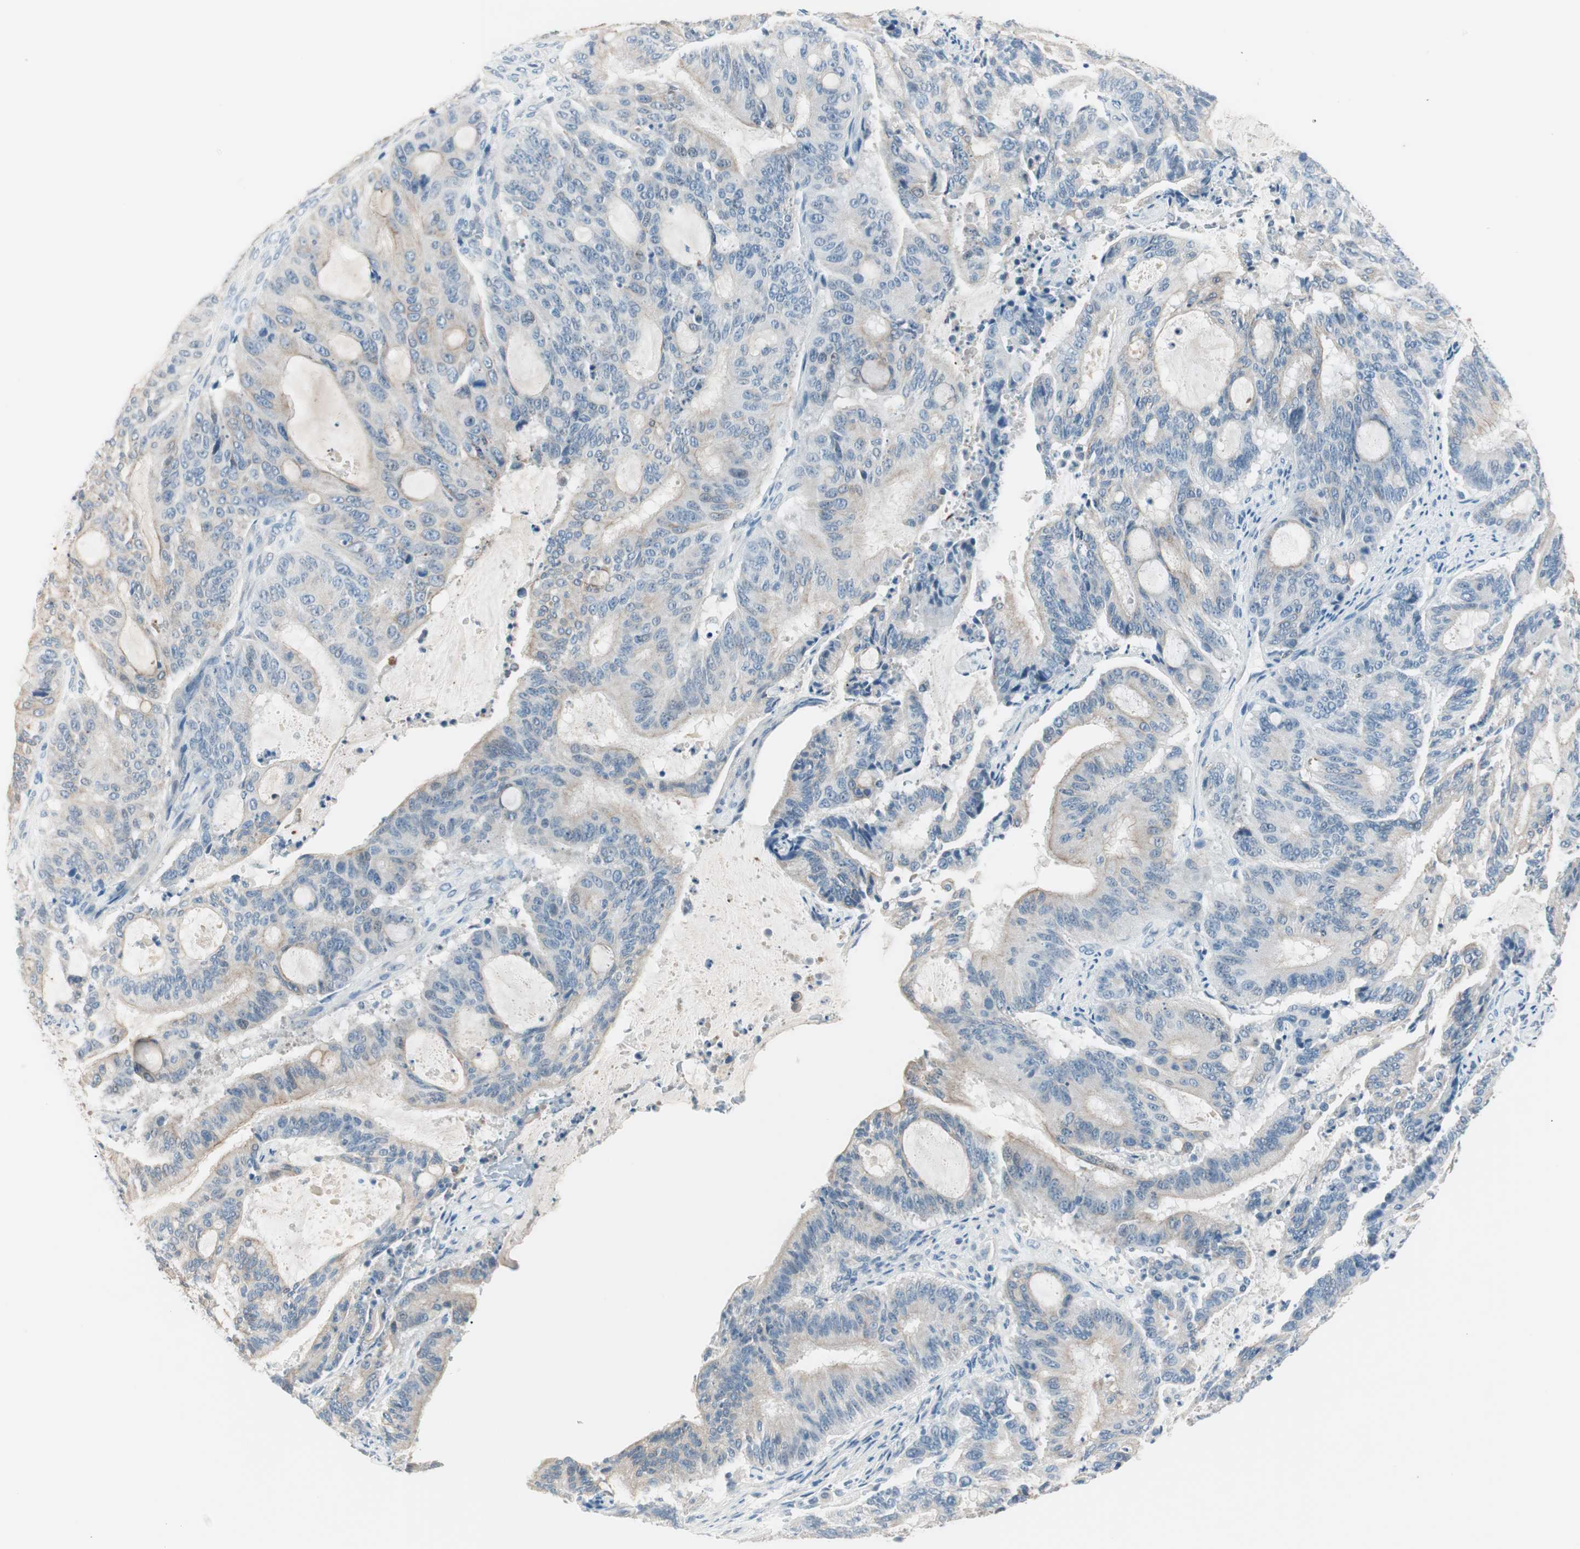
{"staining": {"intensity": "weak", "quantity": "25%-75%", "location": "cytoplasmic/membranous"}, "tissue": "liver cancer", "cell_type": "Tumor cells", "image_type": "cancer", "snomed": [{"axis": "morphology", "description": "Cholangiocarcinoma"}, {"axis": "topography", "description": "Liver"}], "caption": "Liver cancer (cholangiocarcinoma) tissue reveals weak cytoplasmic/membranous positivity in about 25%-75% of tumor cells", "gene": "GNAO1", "patient": {"sex": "female", "age": 73}}